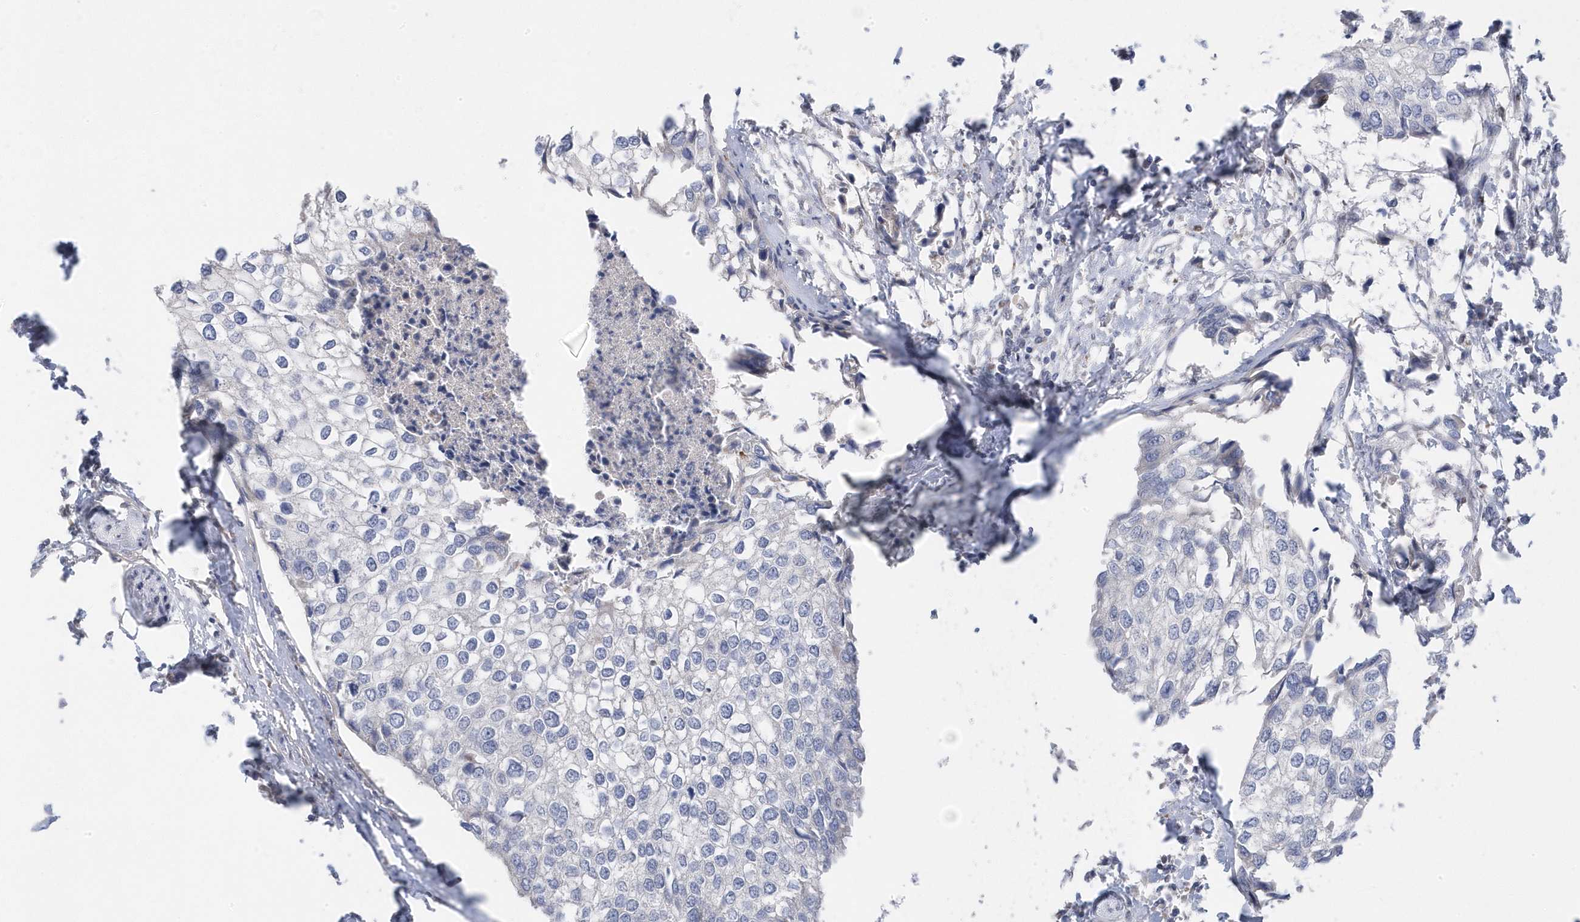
{"staining": {"intensity": "negative", "quantity": "none", "location": "none"}, "tissue": "urothelial cancer", "cell_type": "Tumor cells", "image_type": "cancer", "snomed": [{"axis": "morphology", "description": "Urothelial carcinoma, High grade"}, {"axis": "topography", "description": "Urinary bladder"}], "caption": "Immunohistochemistry (IHC) image of human high-grade urothelial carcinoma stained for a protein (brown), which exhibits no expression in tumor cells.", "gene": "GTPBP6", "patient": {"sex": "male", "age": 64}}